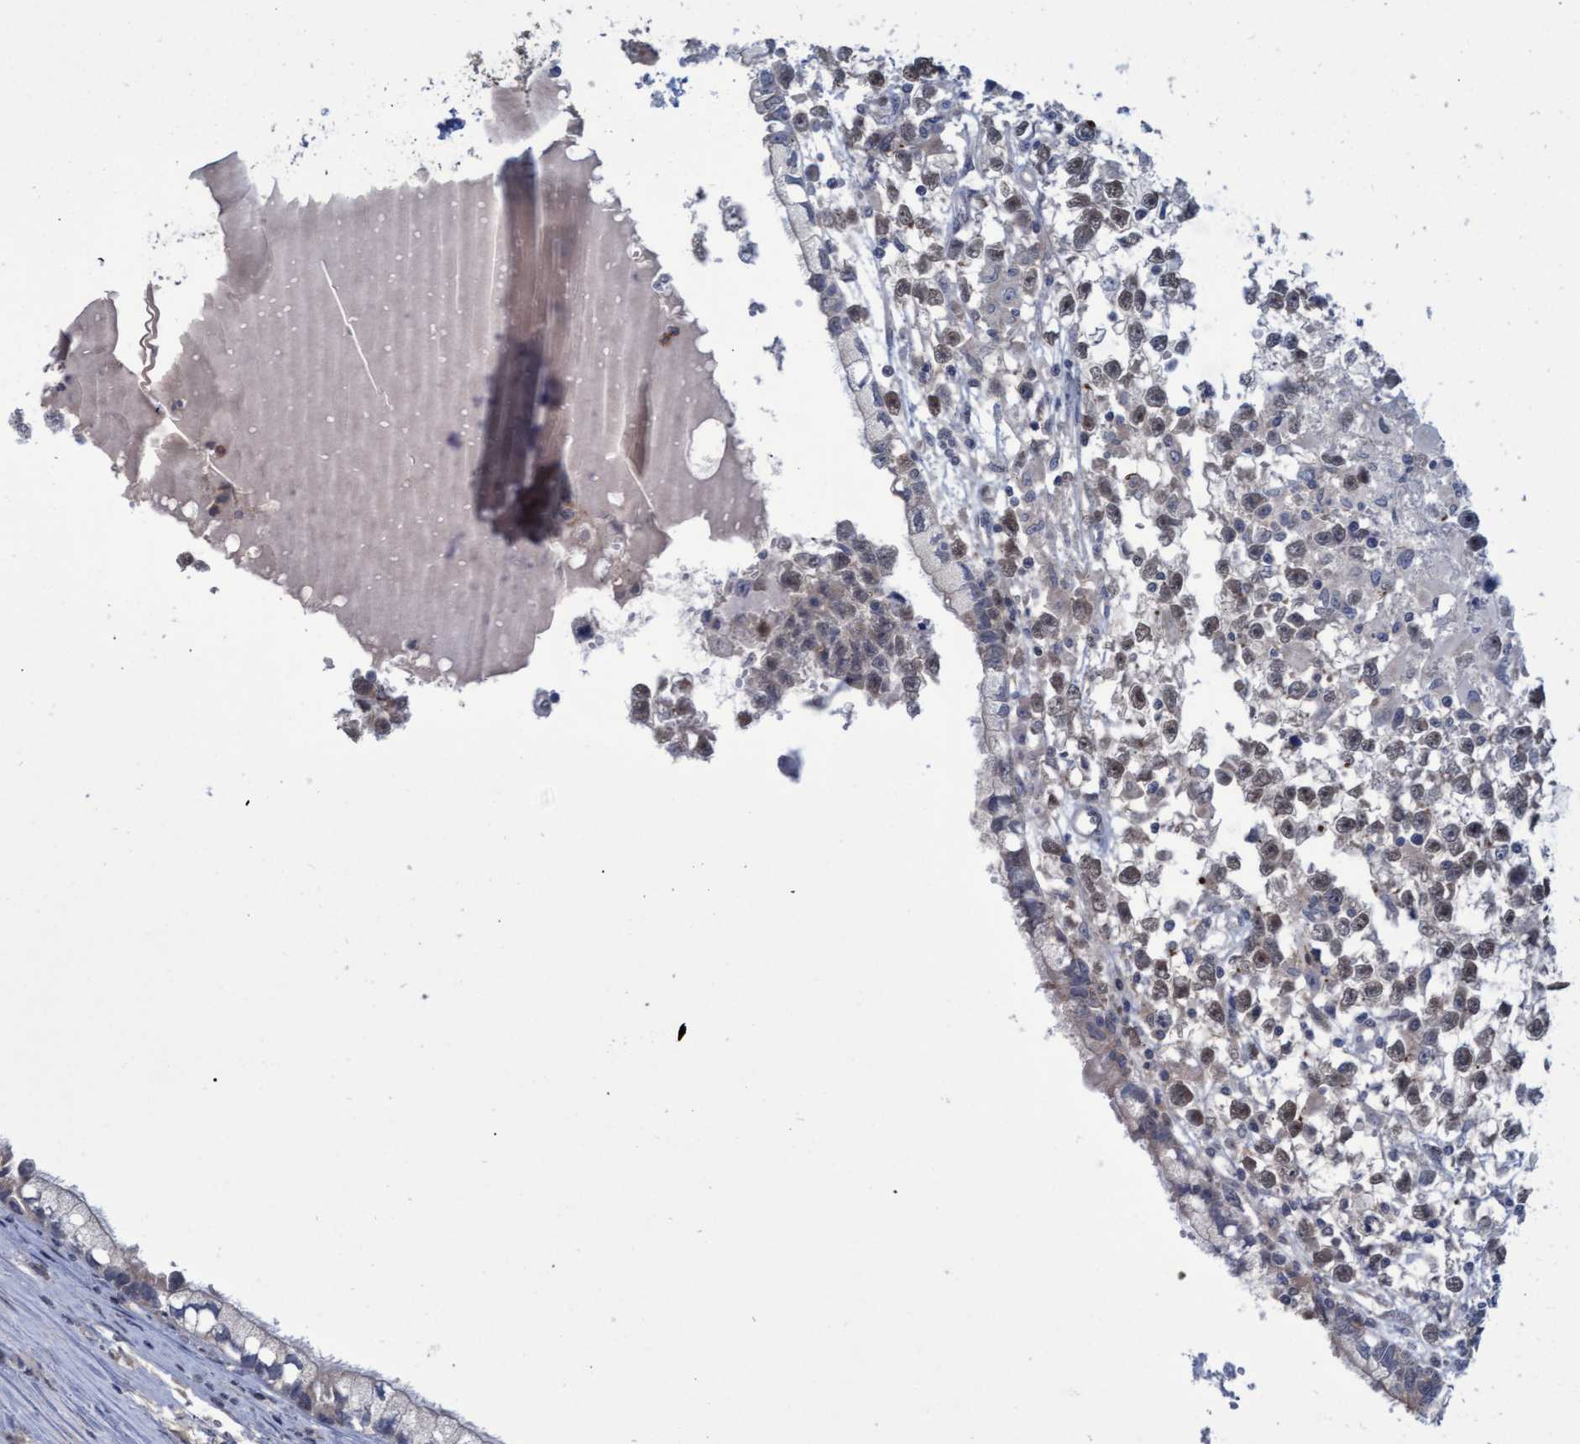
{"staining": {"intensity": "weak", "quantity": "<25%", "location": "cytoplasmic/membranous,nuclear"}, "tissue": "testis cancer", "cell_type": "Tumor cells", "image_type": "cancer", "snomed": [{"axis": "morphology", "description": "Seminoma, NOS"}, {"axis": "morphology", "description": "Carcinoma, Embryonal, NOS"}, {"axis": "topography", "description": "Testis"}], "caption": "Image shows no significant protein staining in tumor cells of testis cancer (embryonal carcinoma). (IHC, brightfield microscopy, high magnification).", "gene": "NAA15", "patient": {"sex": "male", "age": 51}}